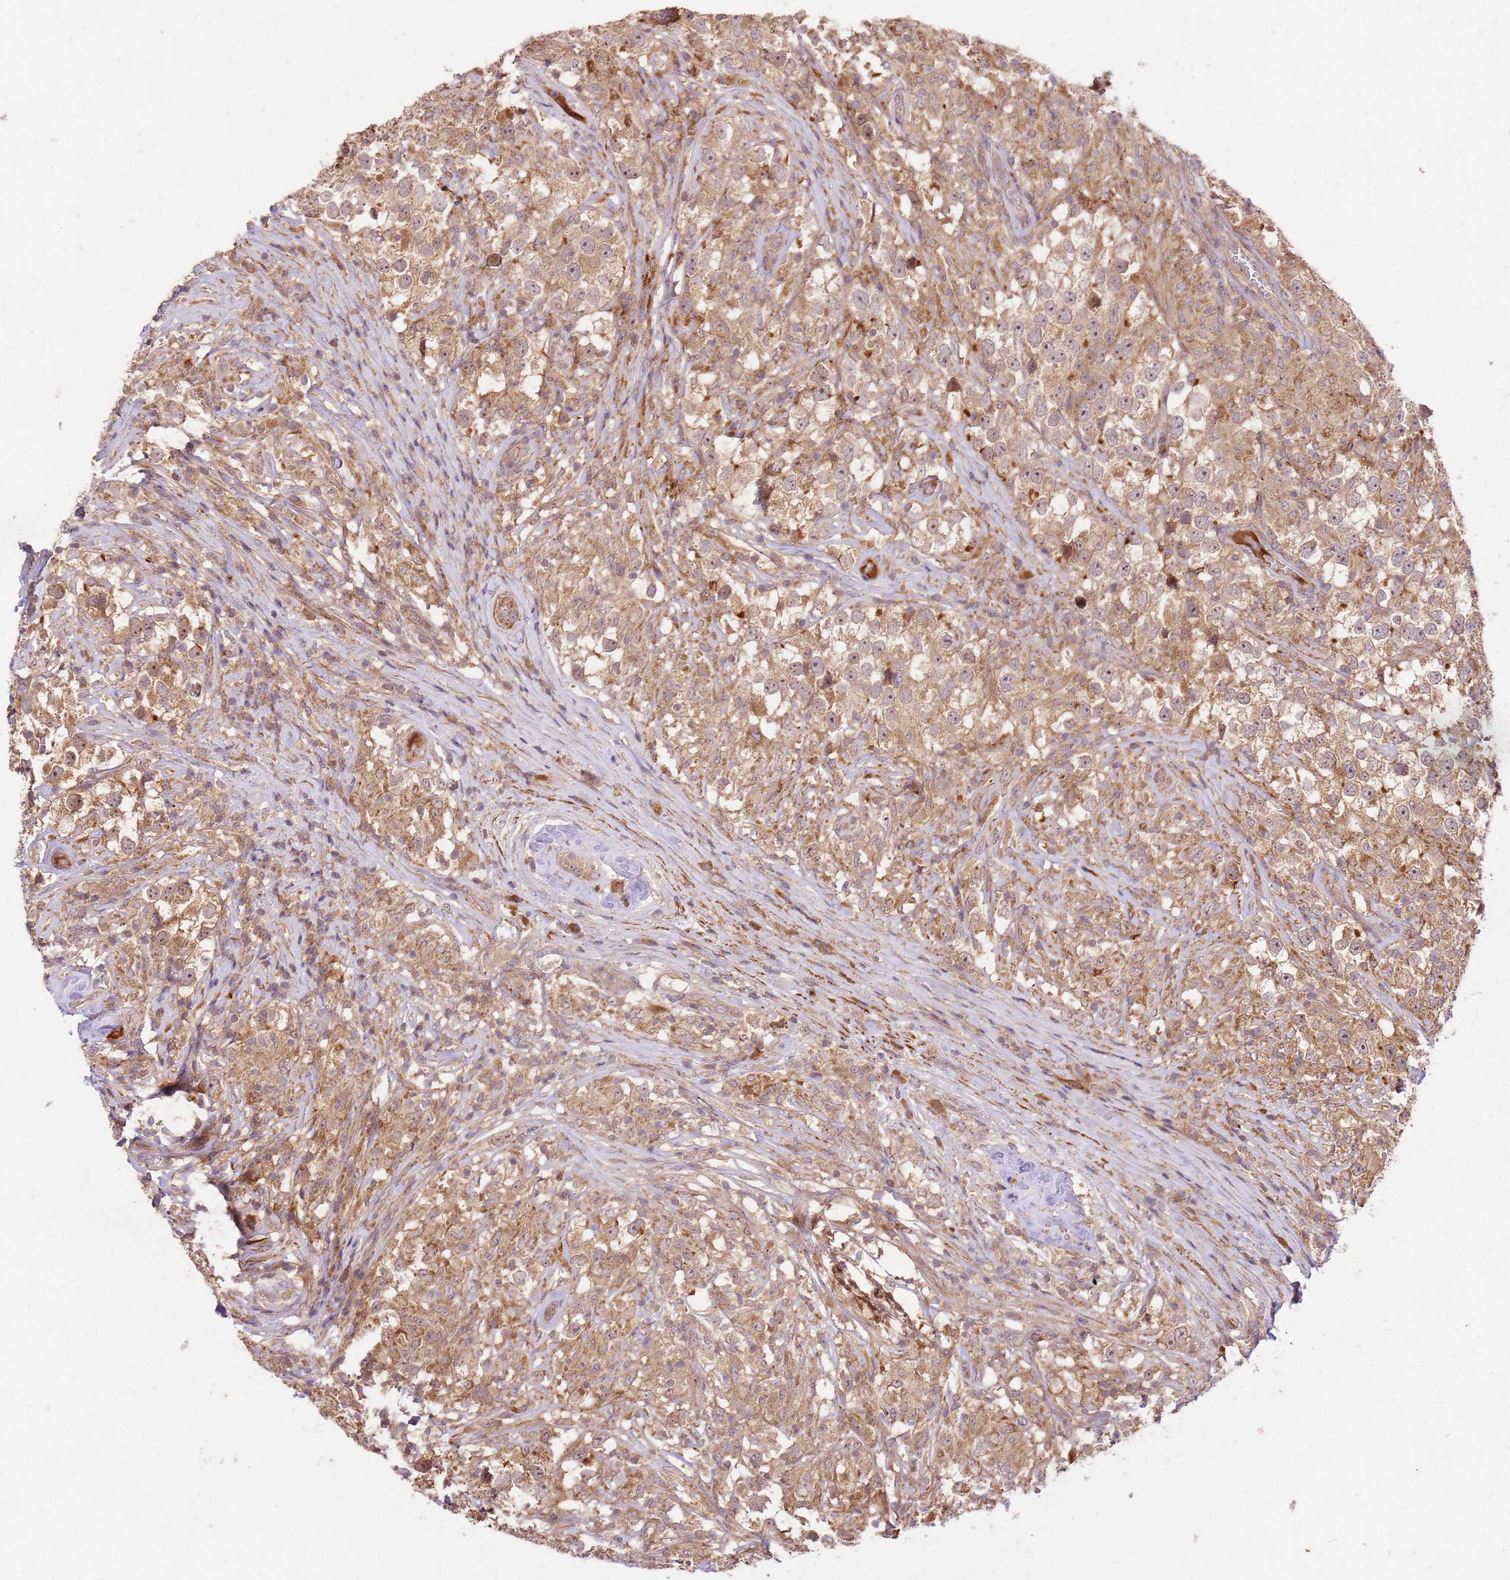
{"staining": {"intensity": "moderate", "quantity": ">75%", "location": "cytoplasmic/membranous"}, "tissue": "testis cancer", "cell_type": "Tumor cells", "image_type": "cancer", "snomed": [{"axis": "morphology", "description": "Seminoma, NOS"}, {"axis": "topography", "description": "Testis"}], "caption": "DAB (3,3'-diaminobenzidine) immunohistochemical staining of human testis cancer (seminoma) demonstrates moderate cytoplasmic/membranous protein staining in about >75% of tumor cells.", "gene": "GAREM1", "patient": {"sex": "male", "age": 46}}